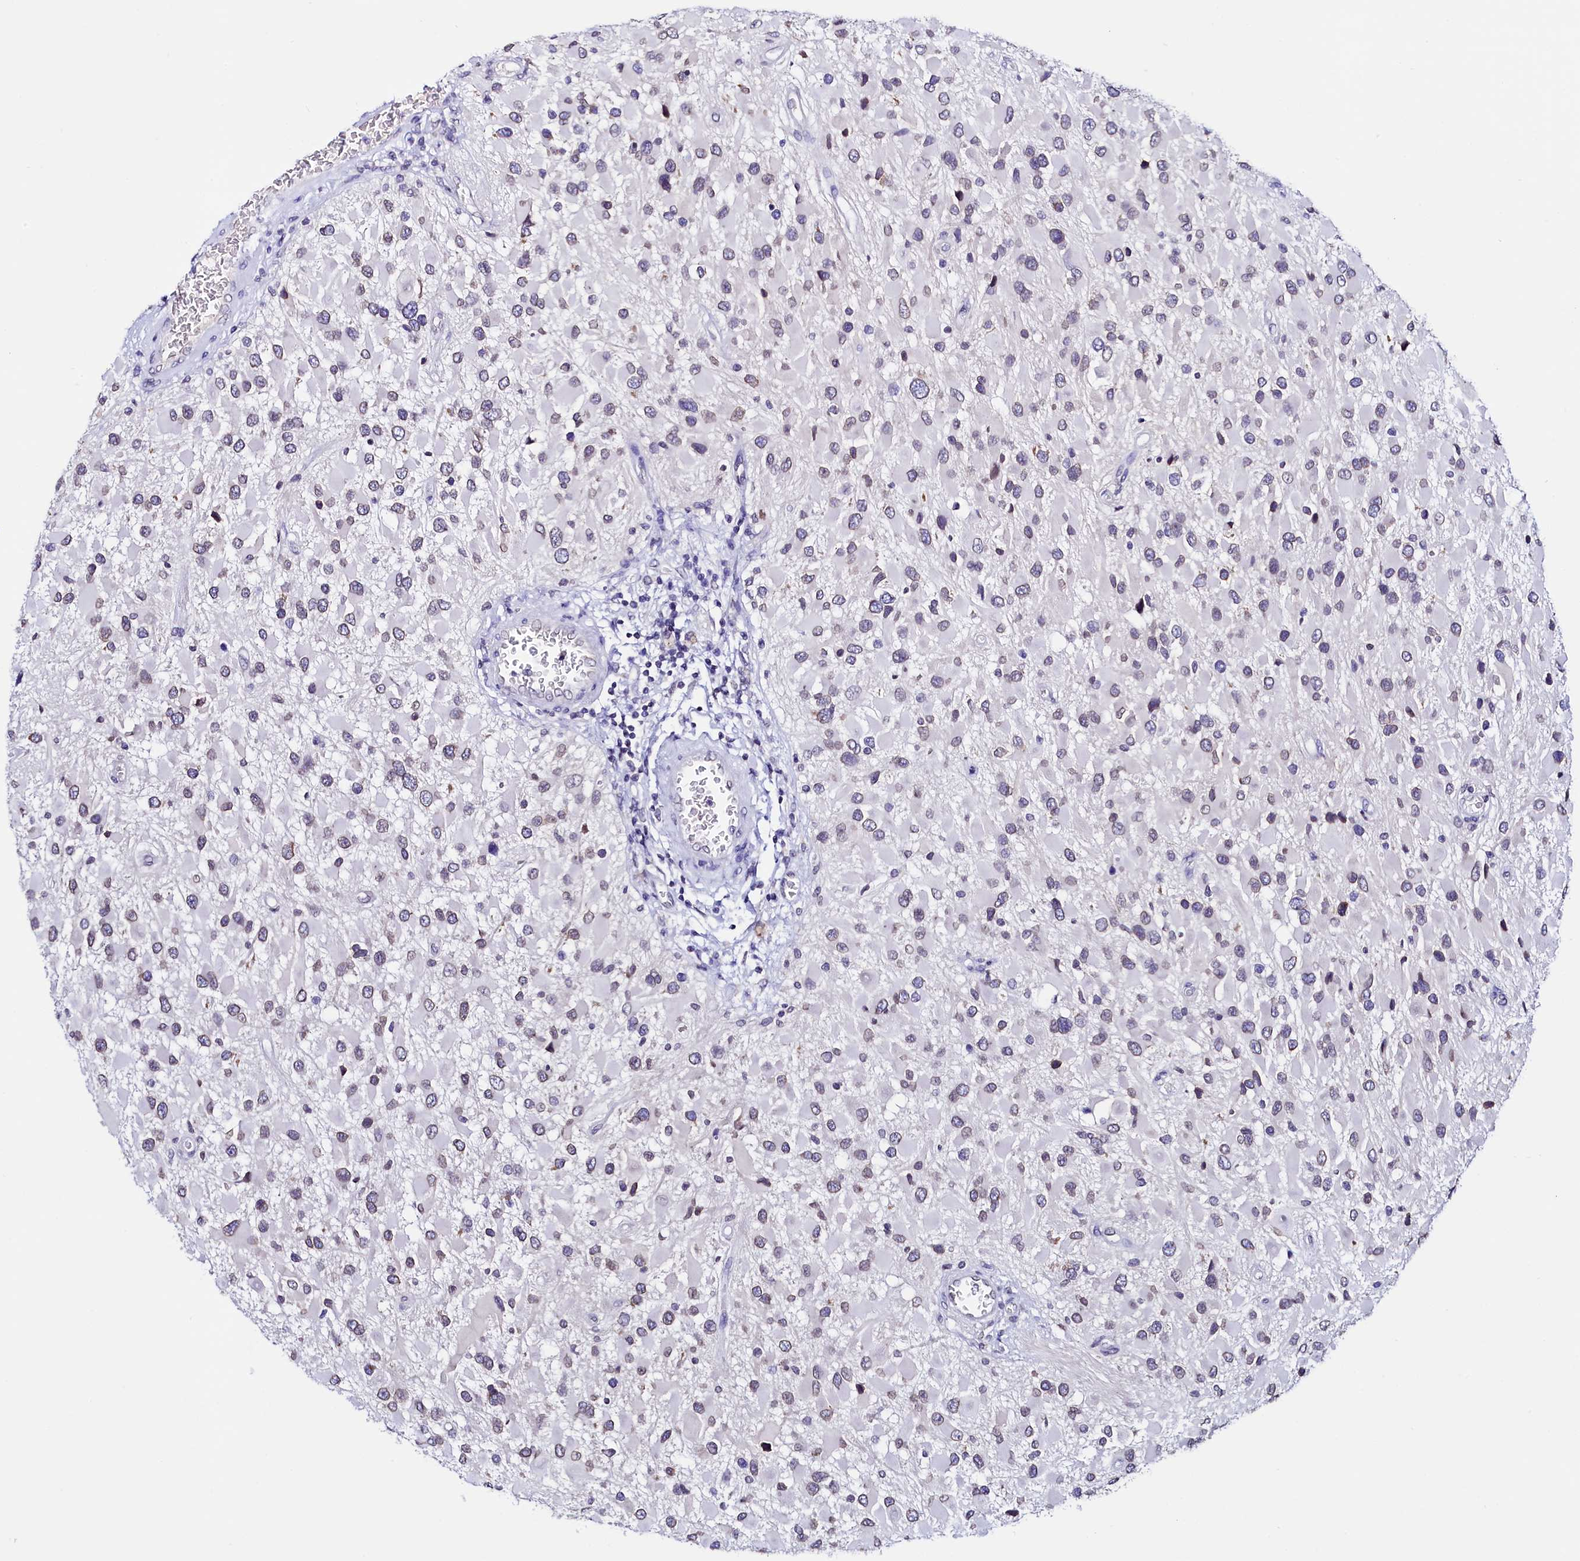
{"staining": {"intensity": "weak", "quantity": "<25%", "location": "nuclear"}, "tissue": "glioma", "cell_type": "Tumor cells", "image_type": "cancer", "snomed": [{"axis": "morphology", "description": "Glioma, malignant, High grade"}, {"axis": "topography", "description": "Brain"}], "caption": "Immunohistochemistry histopathology image of human malignant glioma (high-grade) stained for a protein (brown), which reveals no expression in tumor cells.", "gene": "HAND1", "patient": {"sex": "male", "age": 53}}